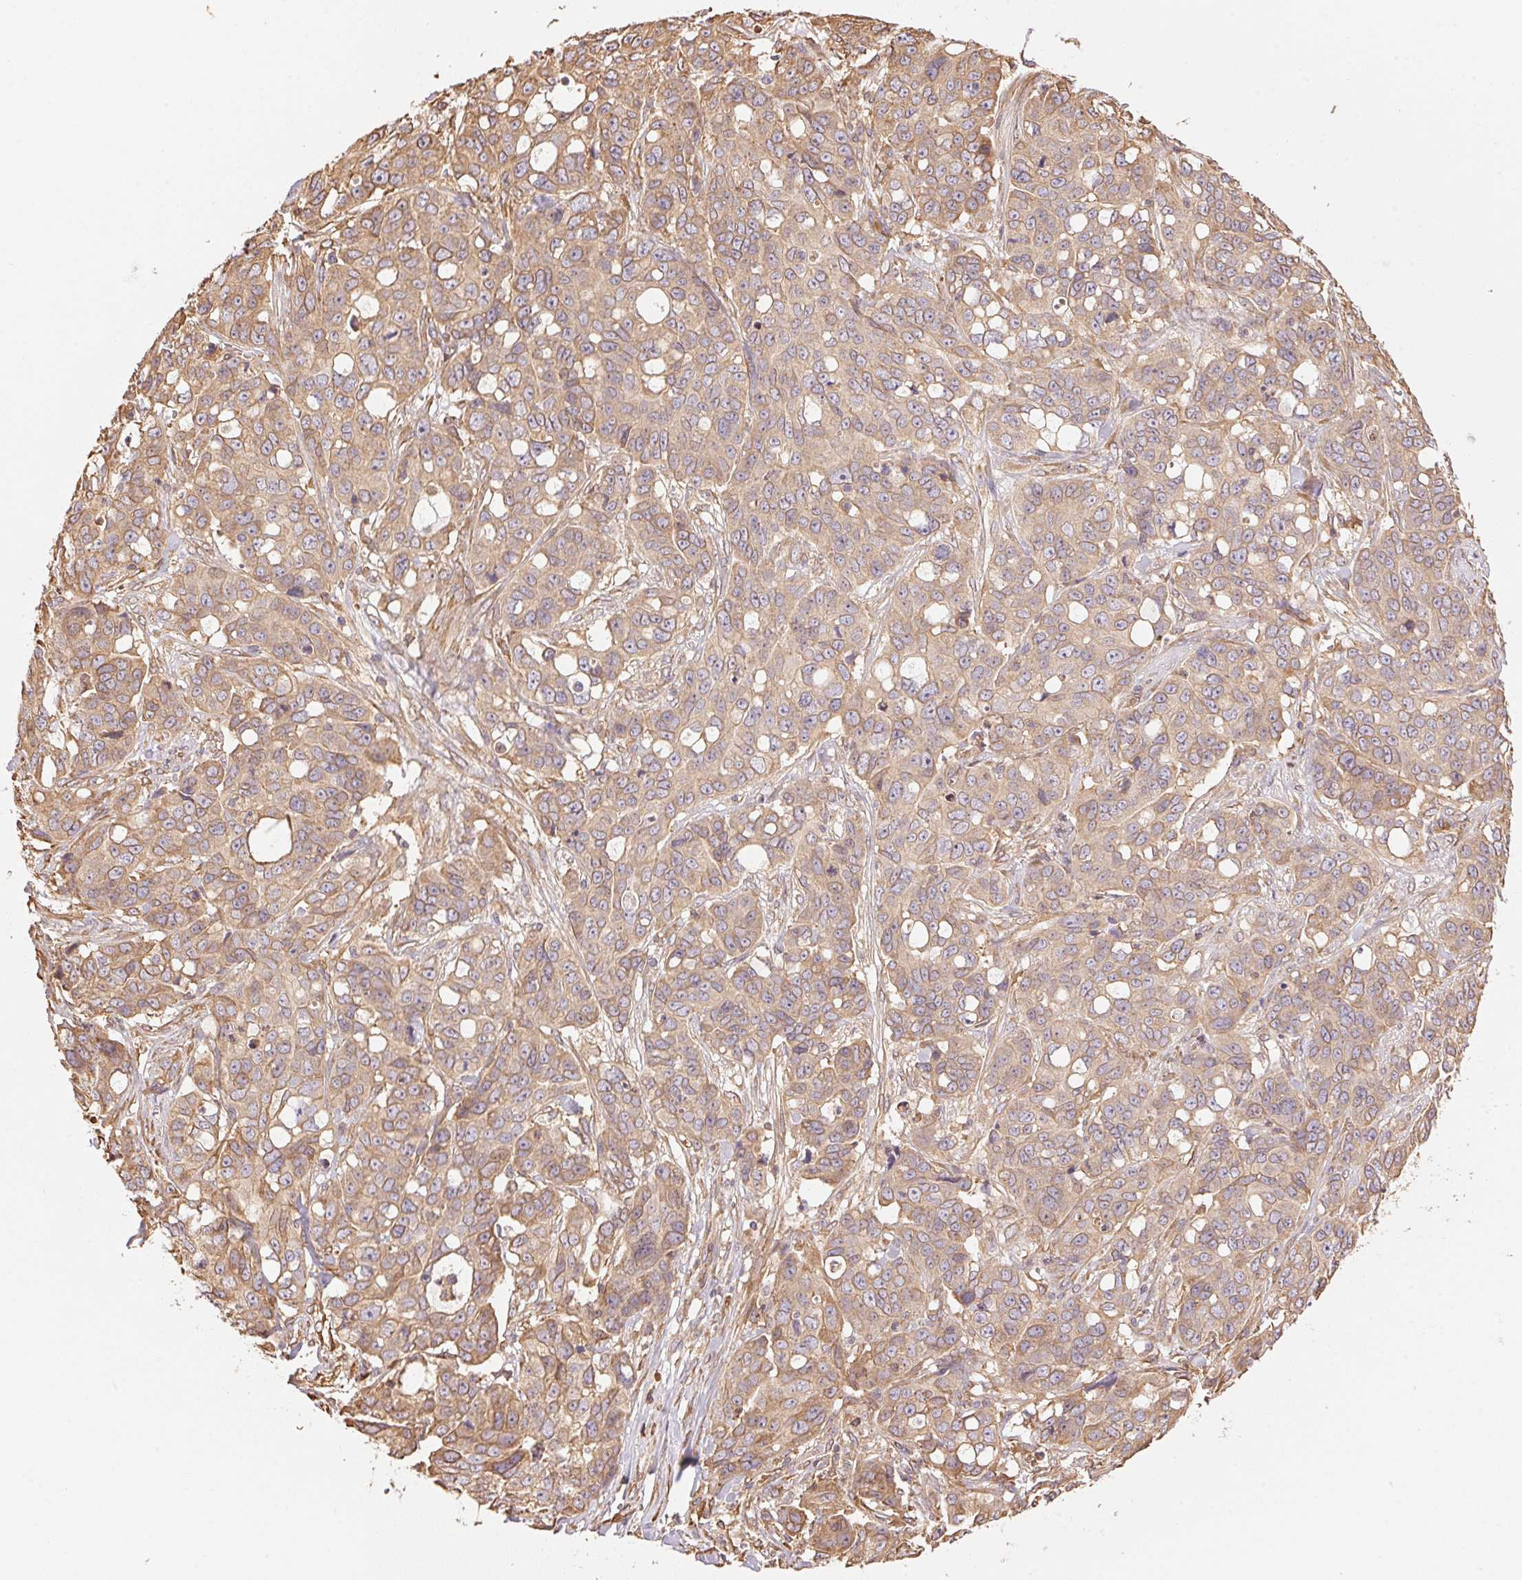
{"staining": {"intensity": "weak", "quantity": ">75%", "location": "cytoplasmic/membranous"}, "tissue": "ovarian cancer", "cell_type": "Tumor cells", "image_type": "cancer", "snomed": [{"axis": "morphology", "description": "Carcinoma, endometroid"}, {"axis": "topography", "description": "Ovary"}], "caption": "Tumor cells reveal weak cytoplasmic/membranous staining in about >75% of cells in ovarian cancer (endometroid carcinoma).", "gene": "C6orf163", "patient": {"sex": "female", "age": 78}}